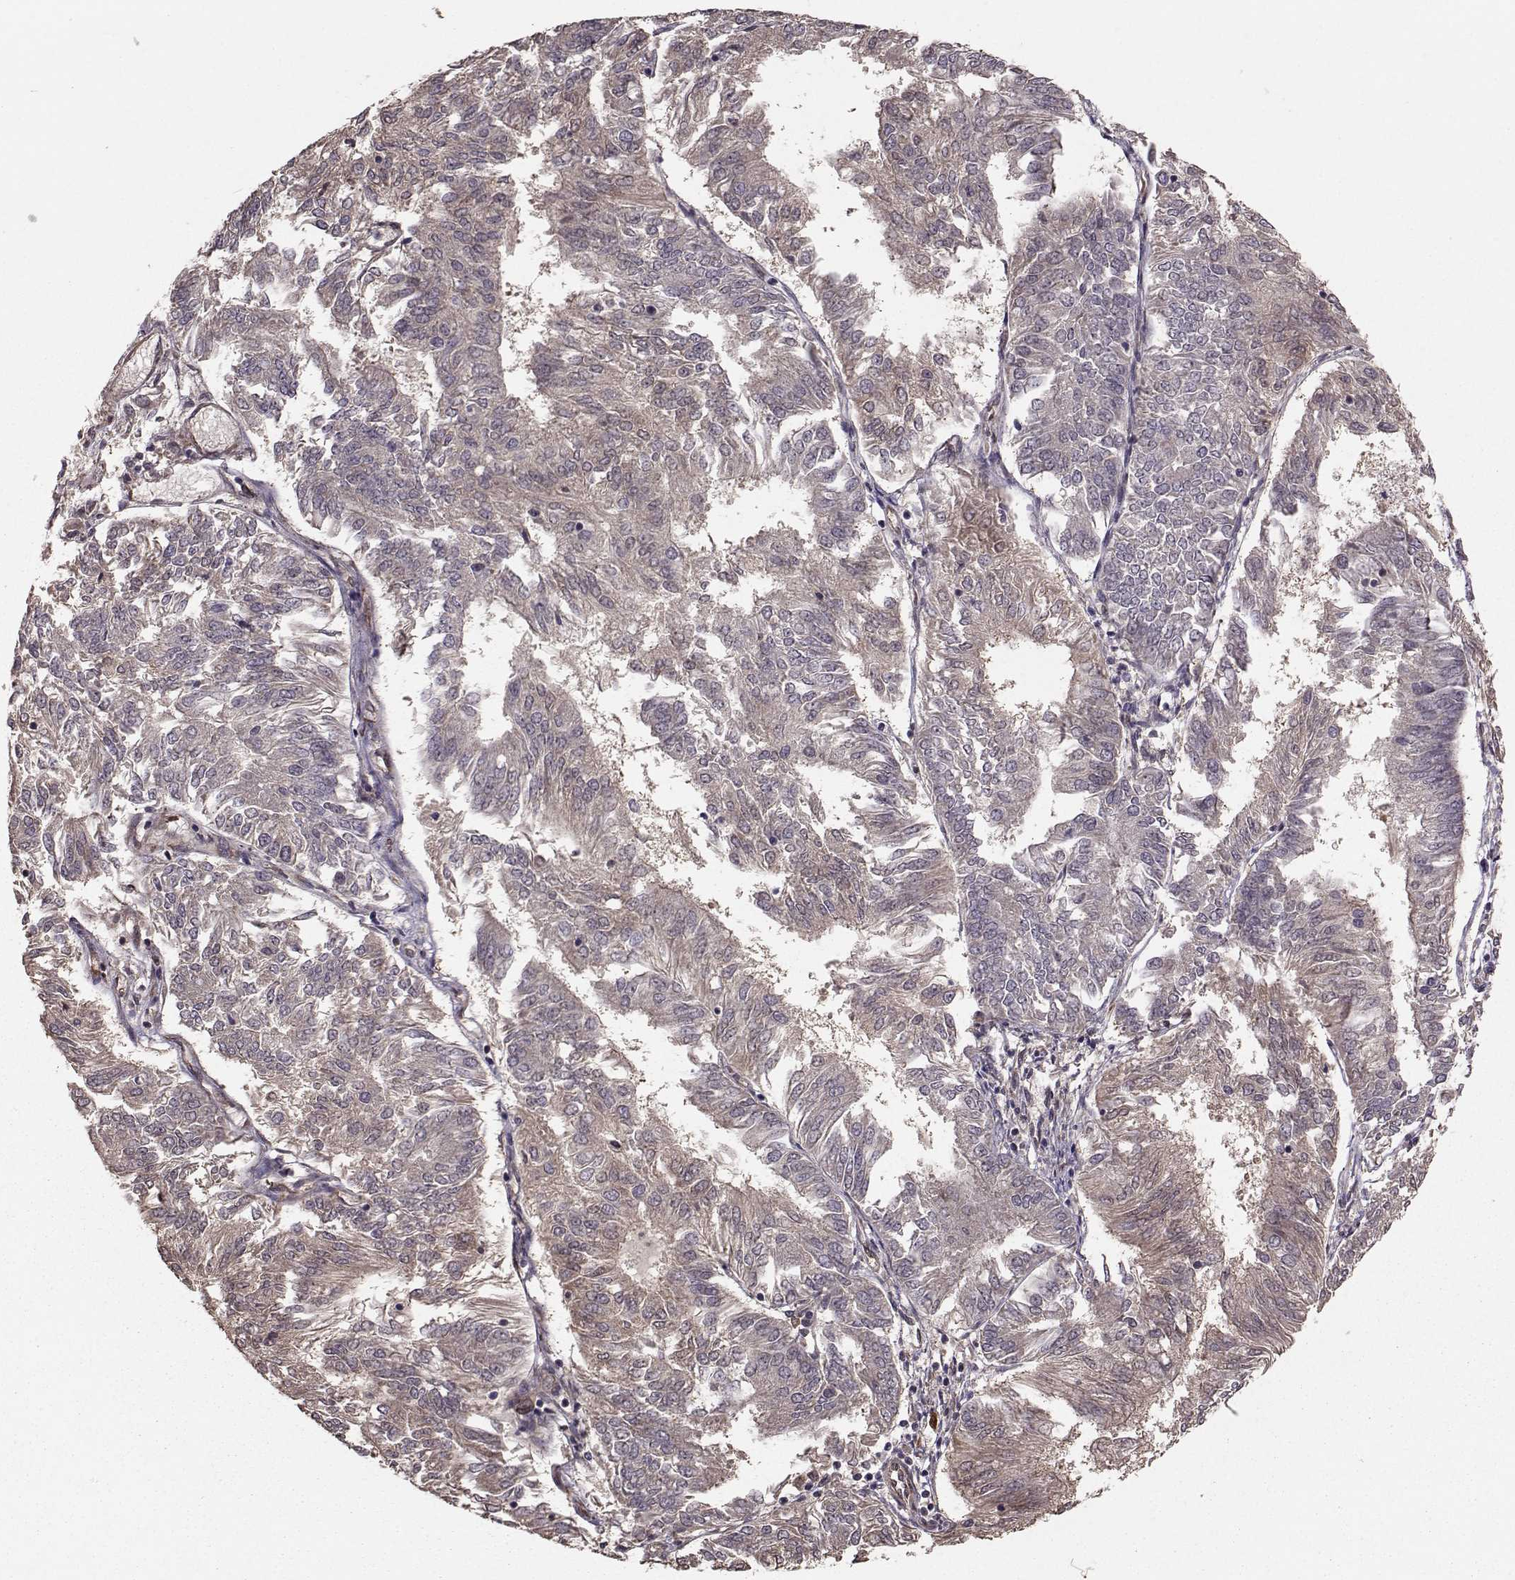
{"staining": {"intensity": "negative", "quantity": "none", "location": "none"}, "tissue": "endometrial cancer", "cell_type": "Tumor cells", "image_type": "cancer", "snomed": [{"axis": "morphology", "description": "Adenocarcinoma, NOS"}, {"axis": "topography", "description": "Endometrium"}], "caption": "An image of endometrial adenocarcinoma stained for a protein exhibits no brown staining in tumor cells. (Stains: DAB (3,3'-diaminobenzidine) IHC with hematoxylin counter stain, Microscopy: brightfield microscopy at high magnification).", "gene": "TRIP10", "patient": {"sex": "female", "age": 58}}